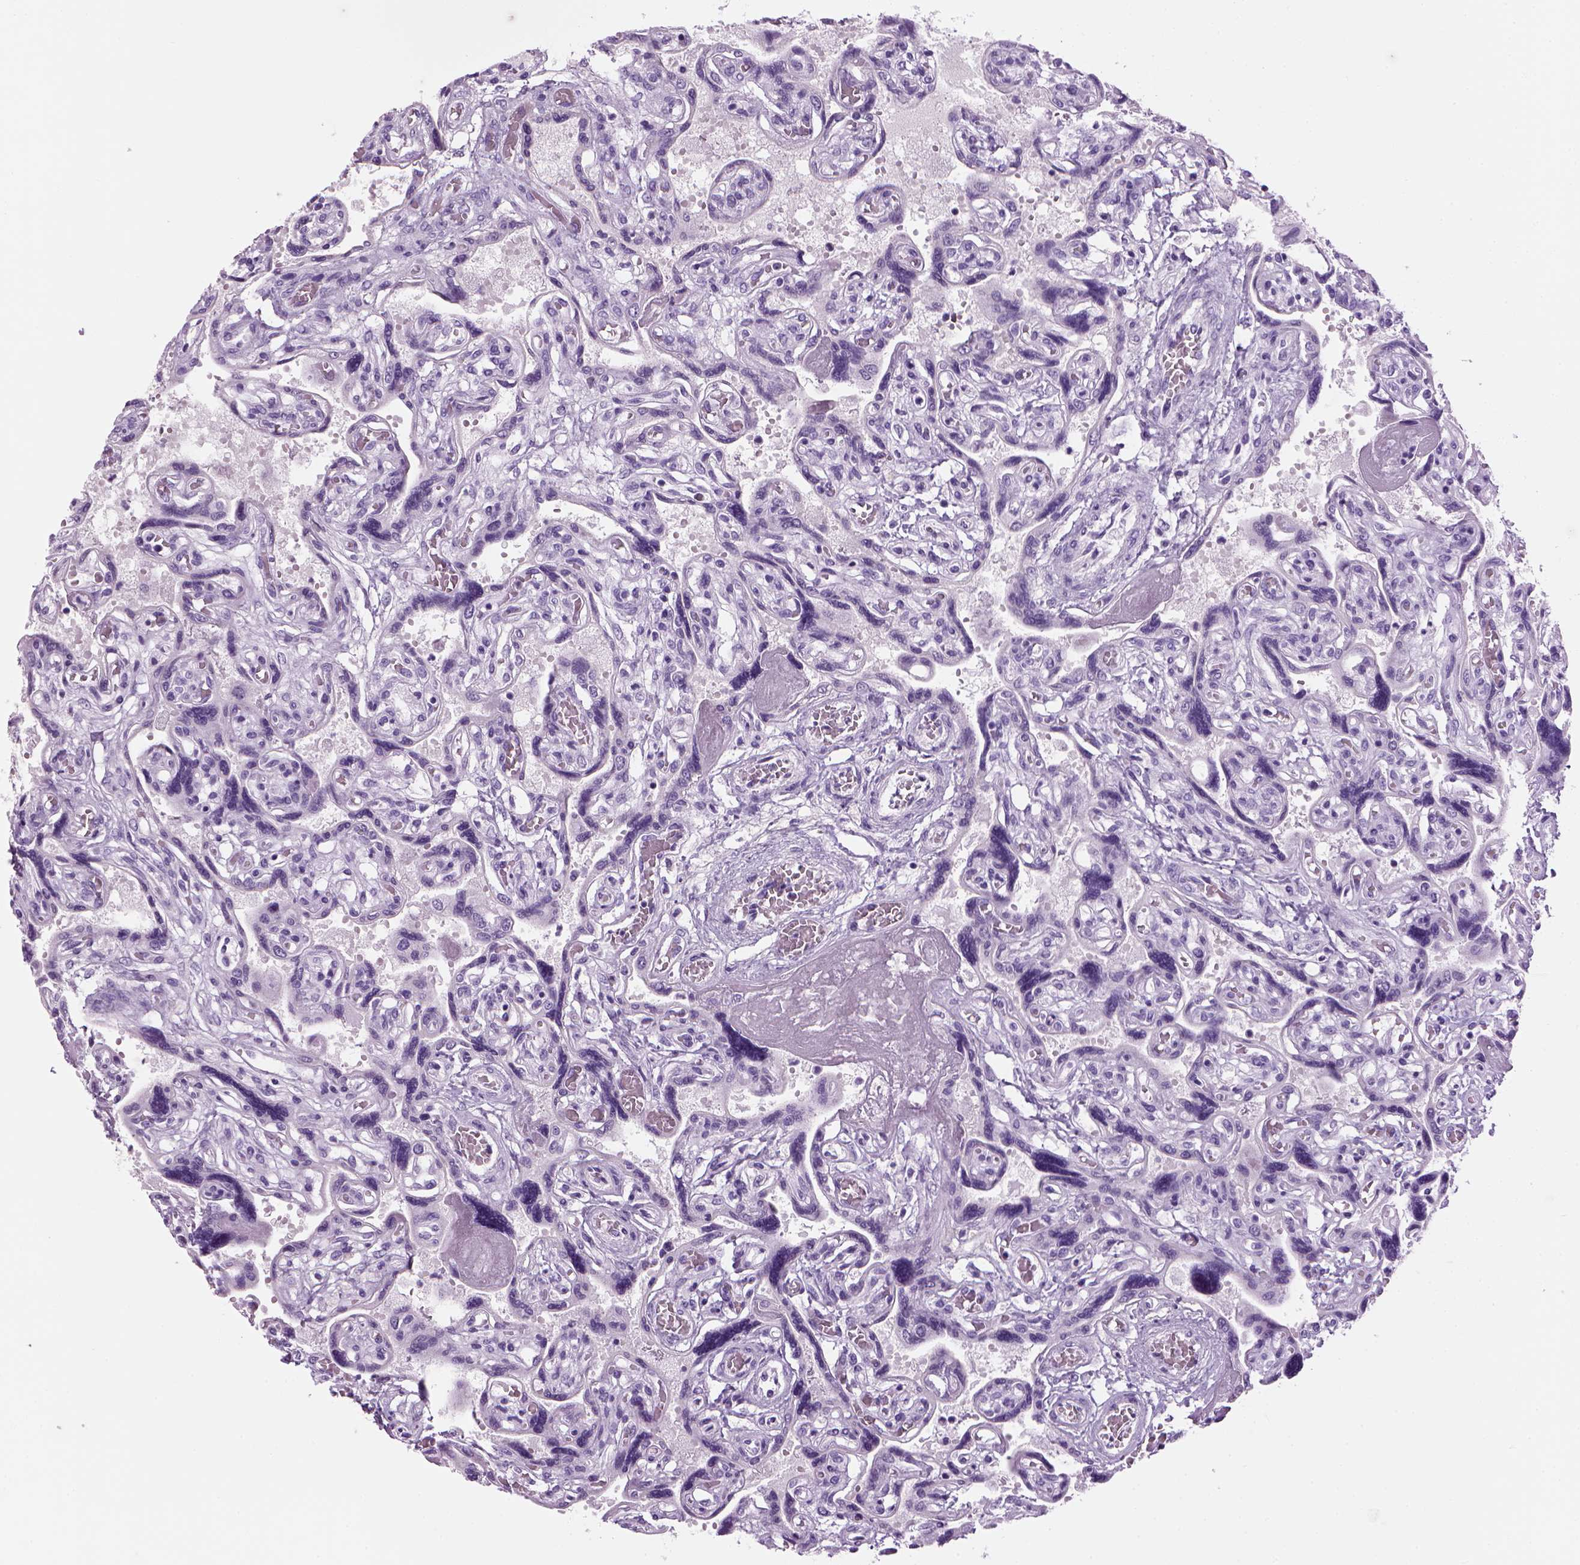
{"staining": {"intensity": "negative", "quantity": "none", "location": "none"}, "tissue": "placenta", "cell_type": "Decidual cells", "image_type": "normal", "snomed": [{"axis": "morphology", "description": "Normal tissue, NOS"}, {"axis": "topography", "description": "Placenta"}], "caption": "An immunohistochemistry photomicrograph of normal placenta is shown. There is no staining in decidual cells of placenta. (Immunohistochemistry, brightfield microscopy, high magnification).", "gene": "MZB1", "patient": {"sex": "female", "age": 32}}